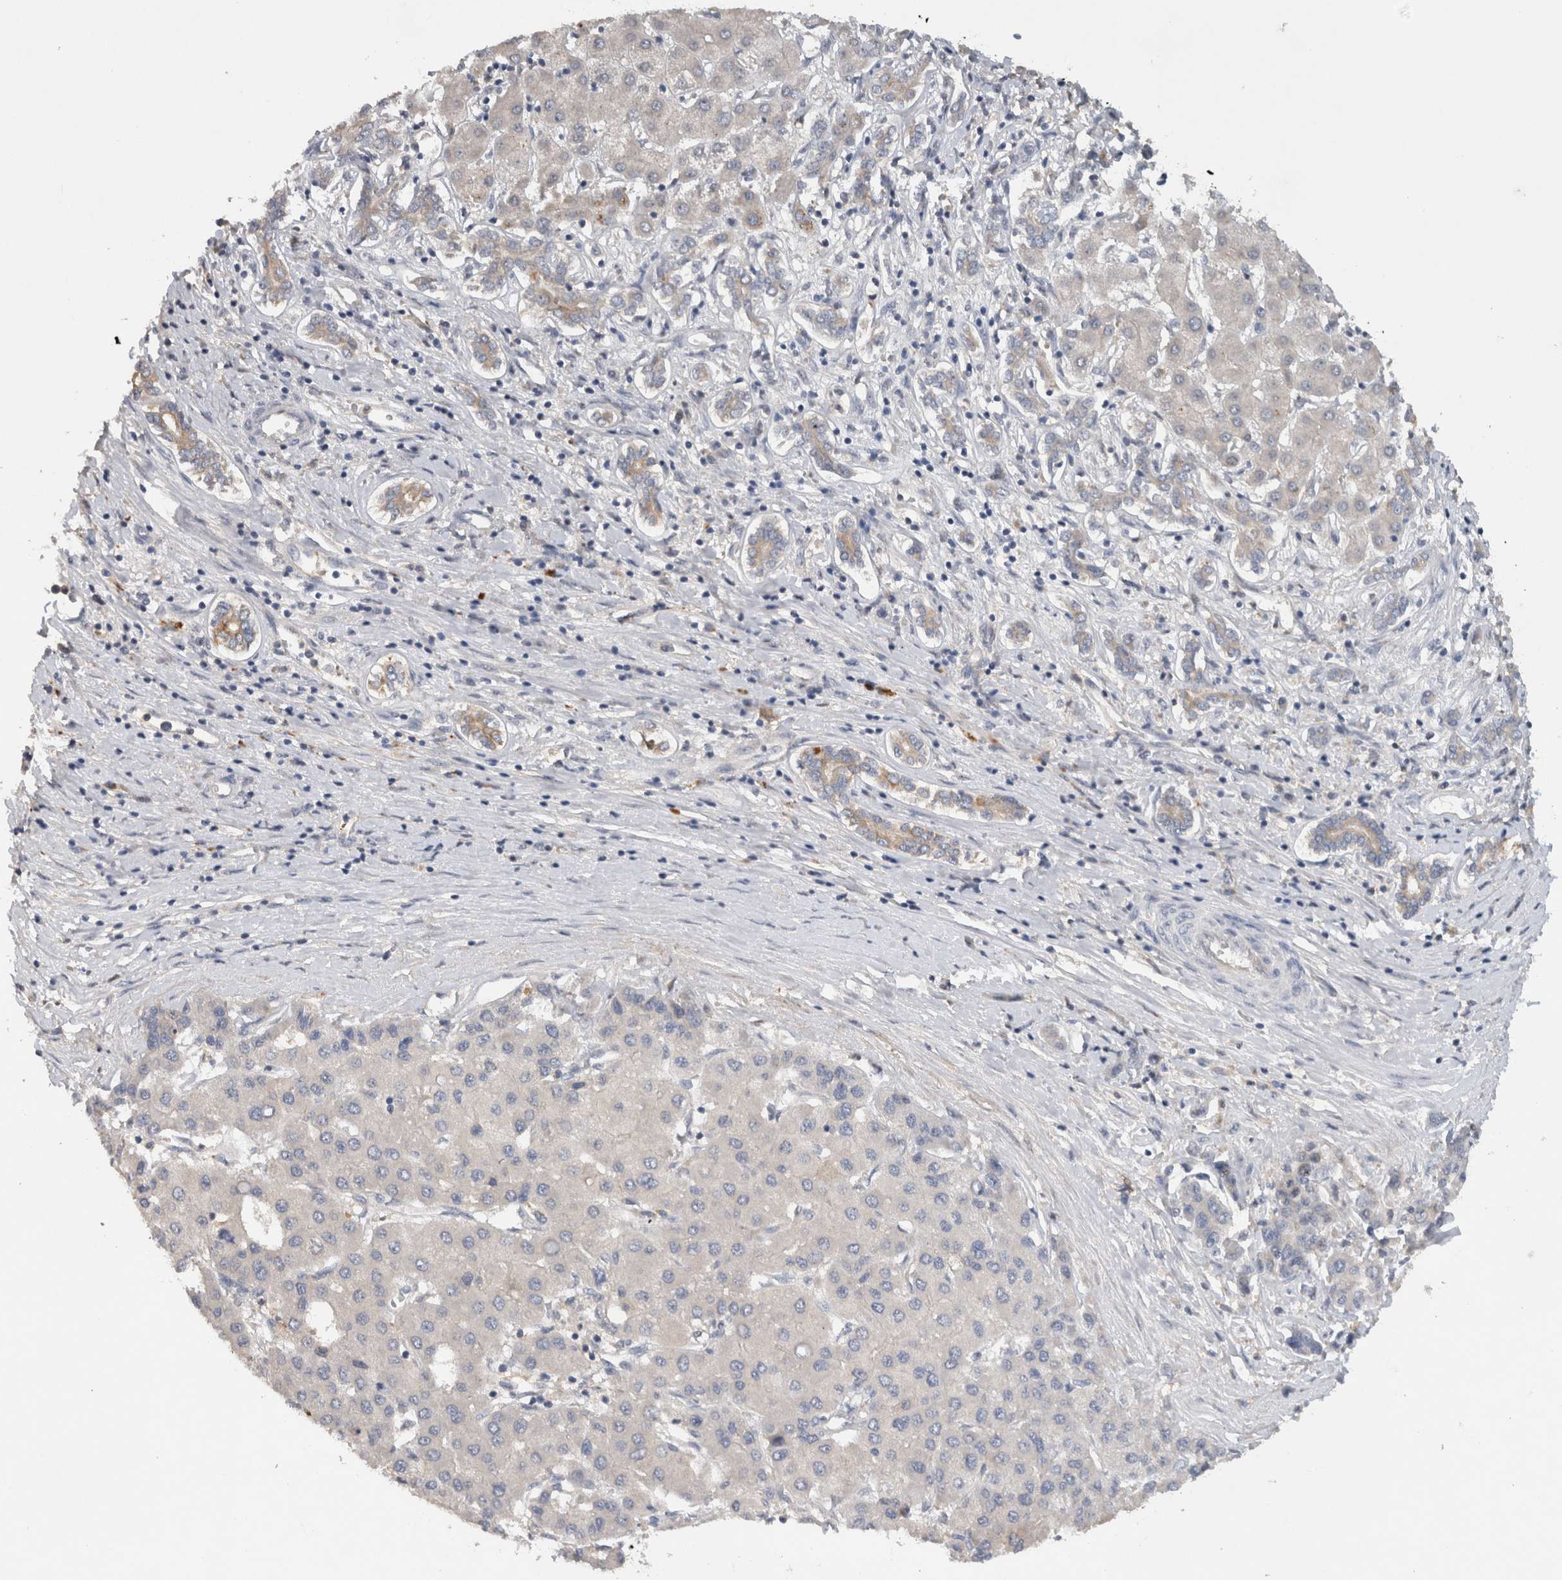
{"staining": {"intensity": "negative", "quantity": "none", "location": "none"}, "tissue": "liver cancer", "cell_type": "Tumor cells", "image_type": "cancer", "snomed": [{"axis": "morphology", "description": "Carcinoma, Hepatocellular, NOS"}, {"axis": "topography", "description": "Liver"}], "caption": "This is an immunohistochemistry (IHC) photomicrograph of liver hepatocellular carcinoma. There is no expression in tumor cells.", "gene": "HEXD", "patient": {"sex": "male", "age": 65}}